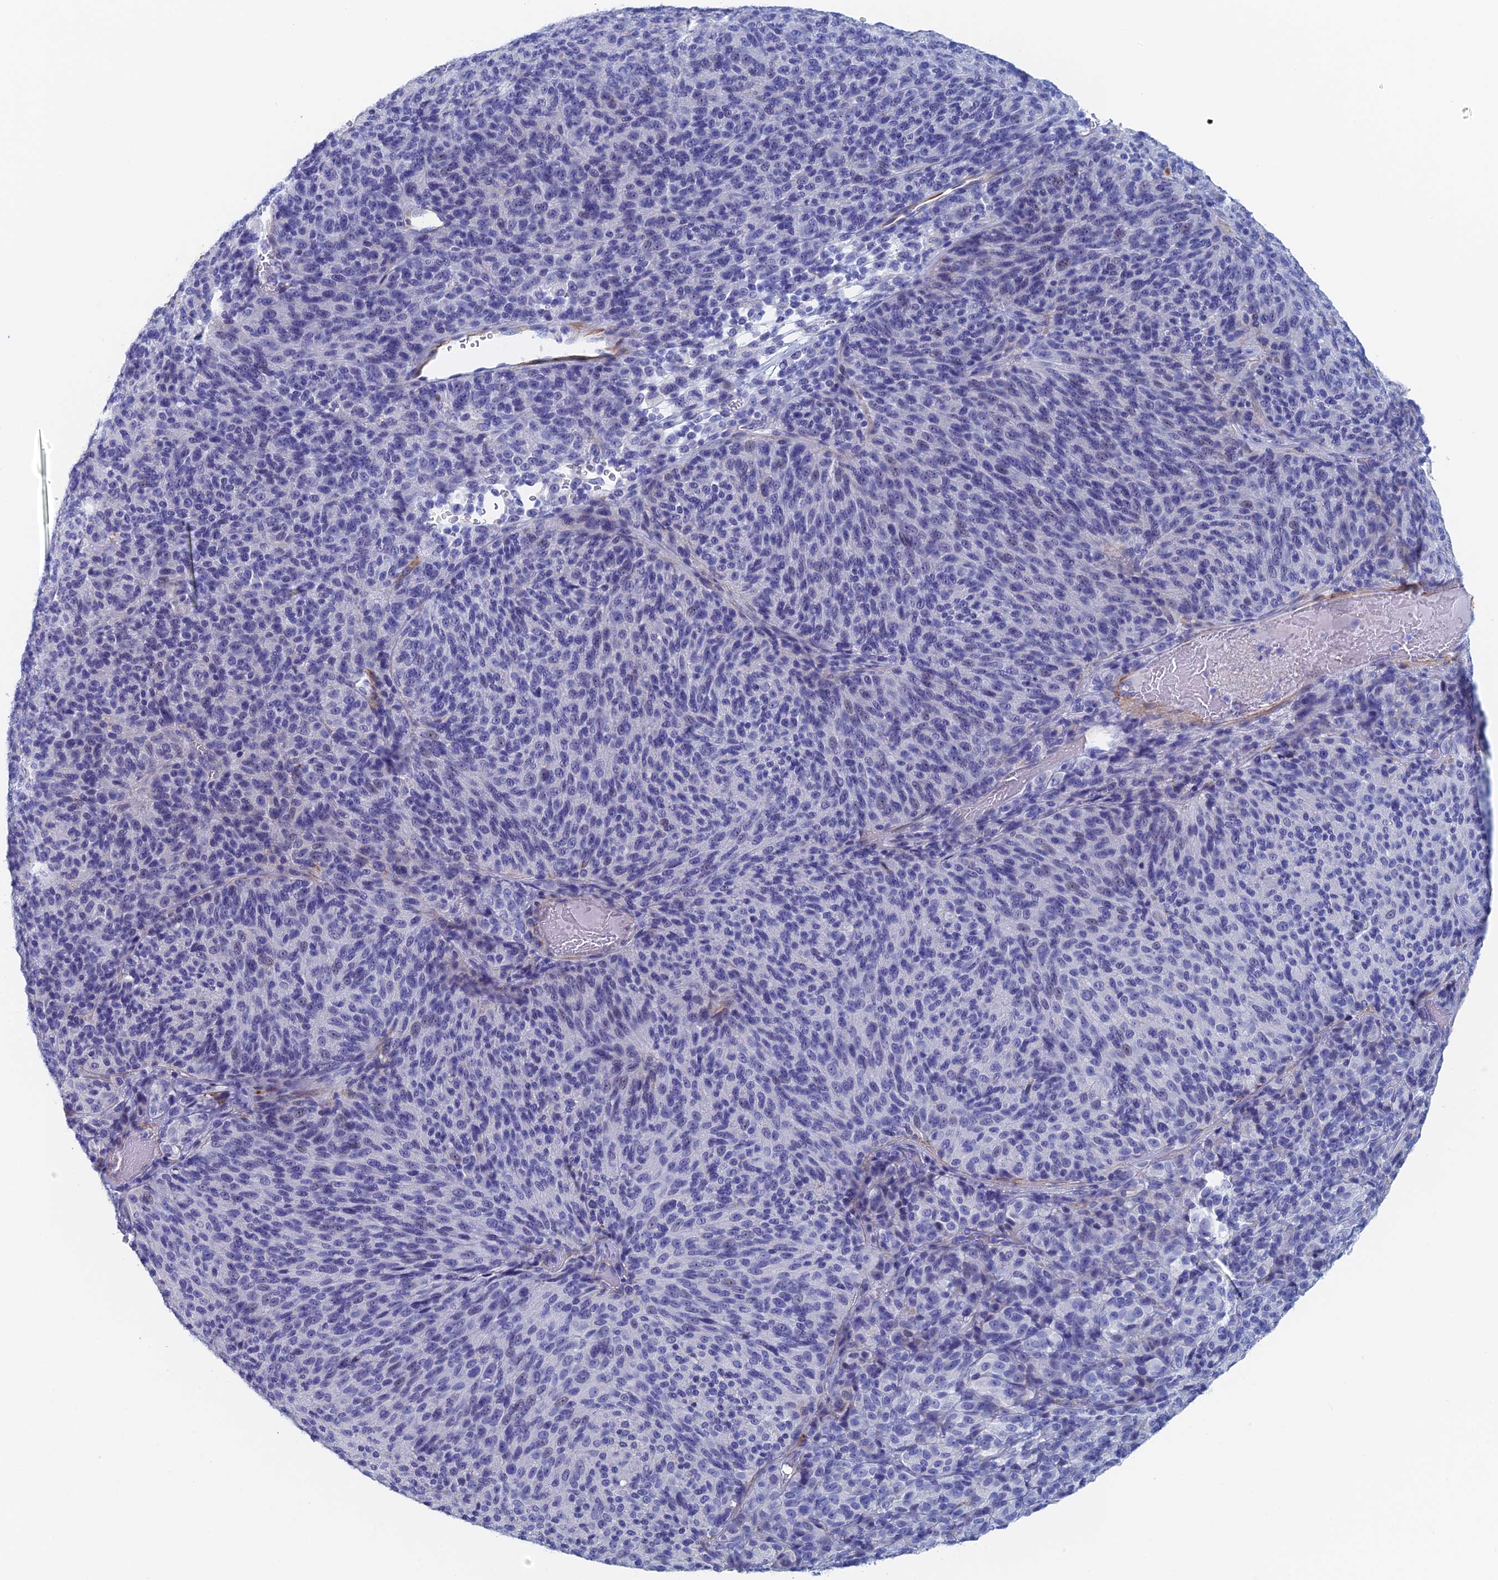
{"staining": {"intensity": "negative", "quantity": "none", "location": "none"}, "tissue": "melanoma", "cell_type": "Tumor cells", "image_type": "cancer", "snomed": [{"axis": "morphology", "description": "Malignant melanoma, Metastatic site"}, {"axis": "topography", "description": "Brain"}], "caption": "Immunohistochemistry image of neoplastic tissue: malignant melanoma (metastatic site) stained with DAB shows no significant protein staining in tumor cells.", "gene": "KCNK18", "patient": {"sex": "female", "age": 56}}